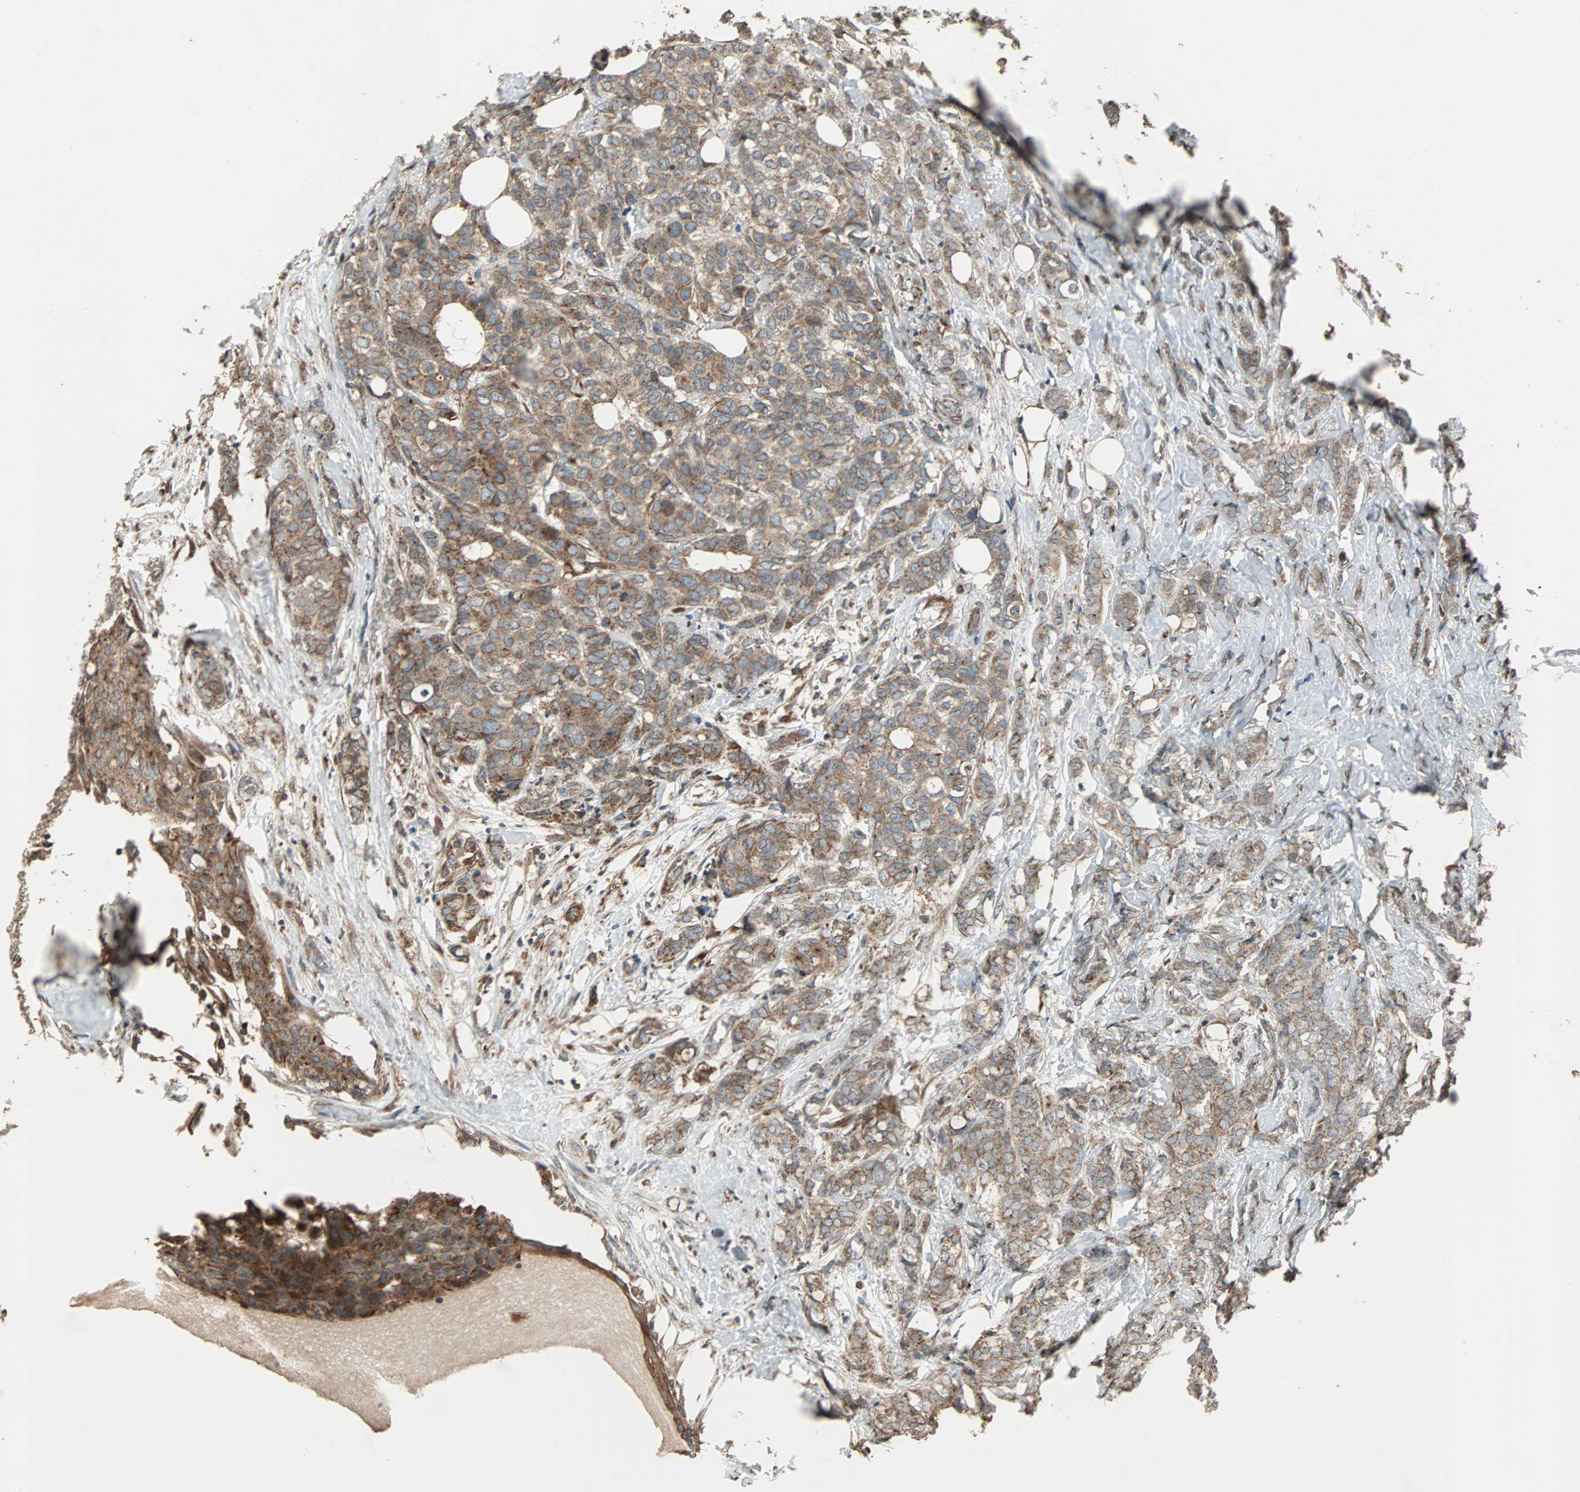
{"staining": {"intensity": "moderate", "quantity": ">75%", "location": "cytoplasmic/membranous"}, "tissue": "breast cancer", "cell_type": "Tumor cells", "image_type": "cancer", "snomed": [{"axis": "morphology", "description": "Lobular carcinoma"}, {"axis": "topography", "description": "Breast"}], "caption": "A micrograph of lobular carcinoma (breast) stained for a protein reveals moderate cytoplasmic/membranous brown staining in tumor cells. Nuclei are stained in blue.", "gene": "RAB7A", "patient": {"sex": "female", "age": 60}}